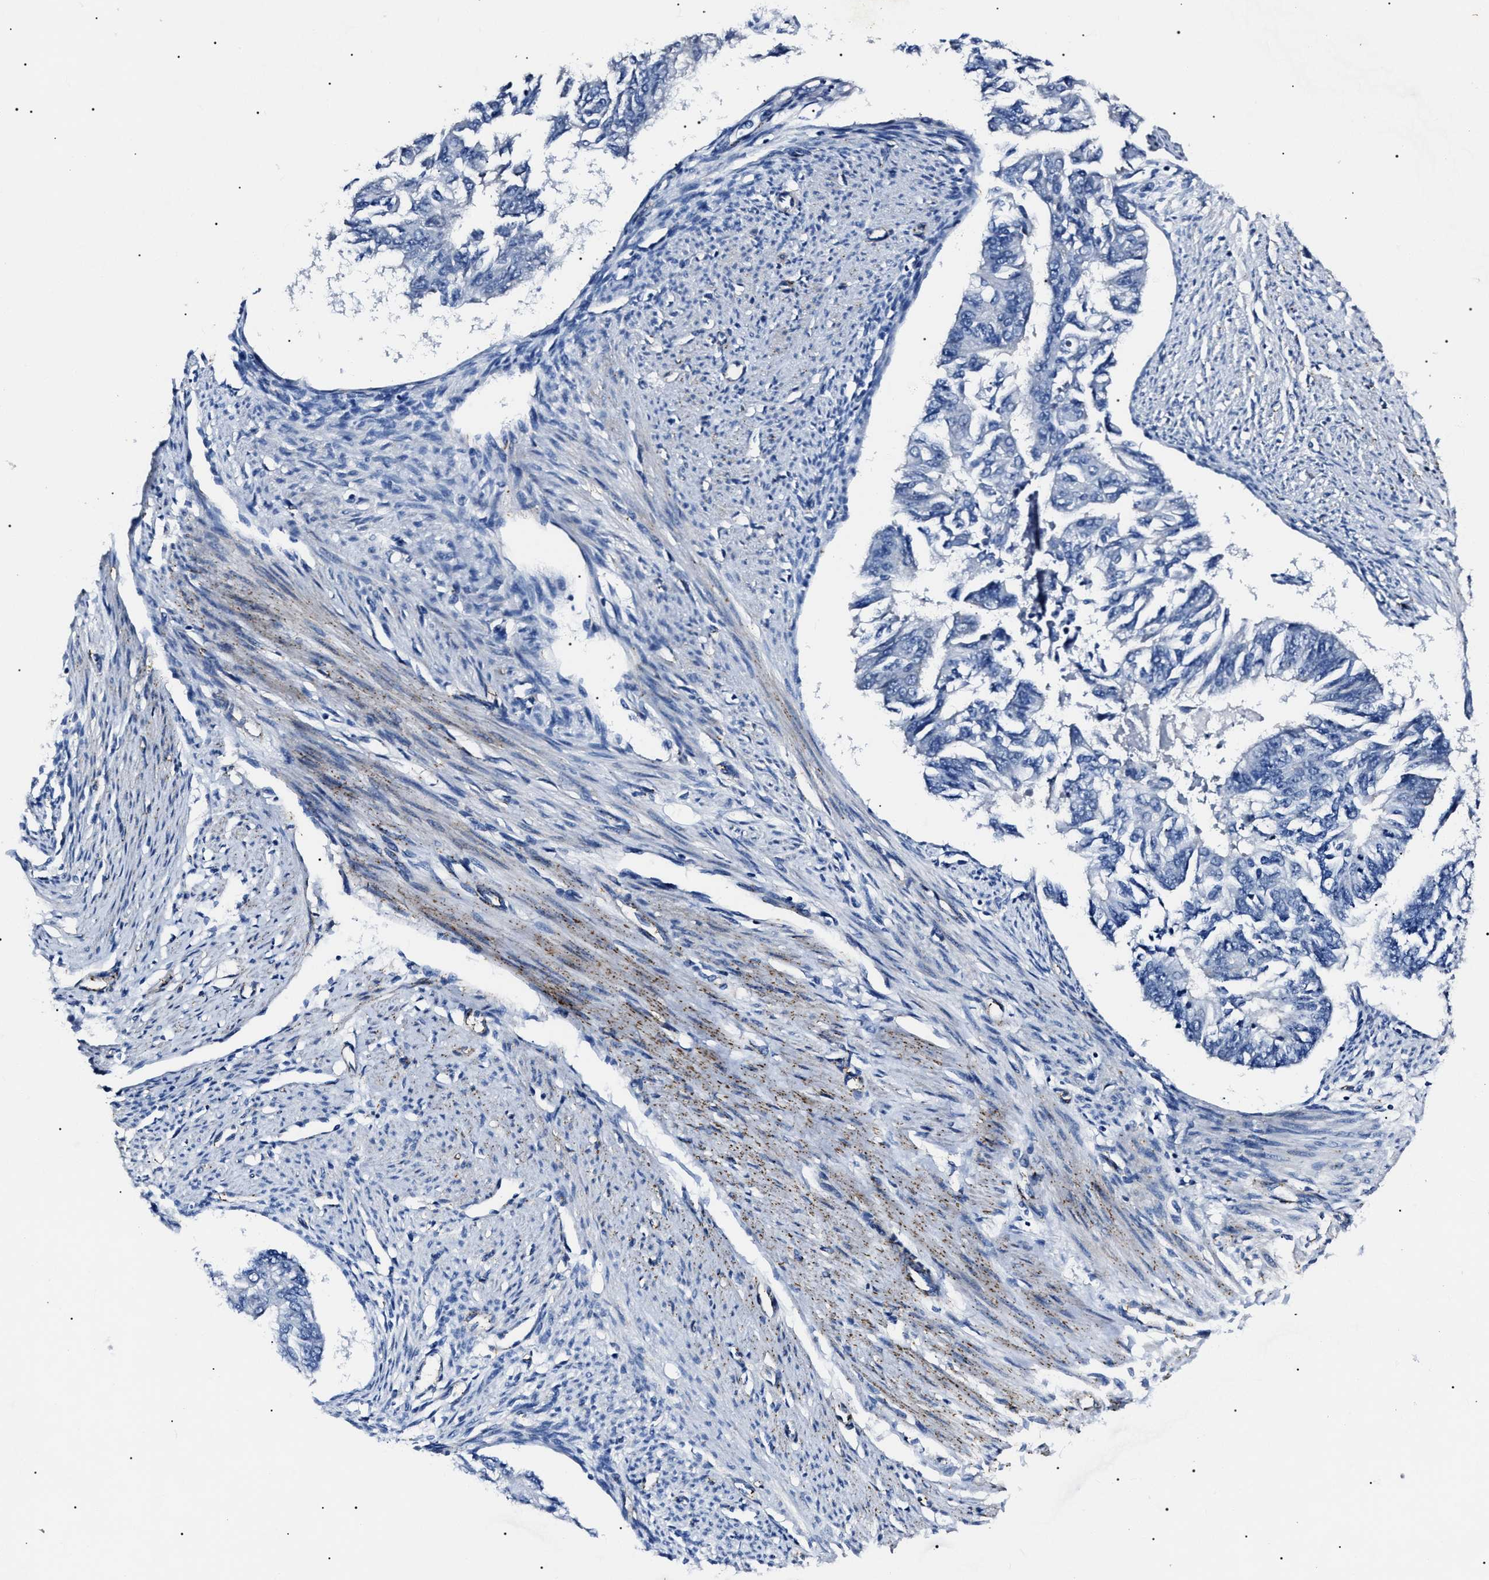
{"staining": {"intensity": "negative", "quantity": "none", "location": "none"}, "tissue": "endometrial cancer", "cell_type": "Tumor cells", "image_type": "cancer", "snomed": [{"axis": "morphology", "description": "Adenocarcinoma, NOS"}, {"axis": "topography", "description": "Endometrium"}], "caption": "The histopathology image shows no significant positivity in tumor cells of endometrial cancer (adenocarcinoma).", "gene": "KLHL42", "patient": {"sex": "female", "age": 32}}